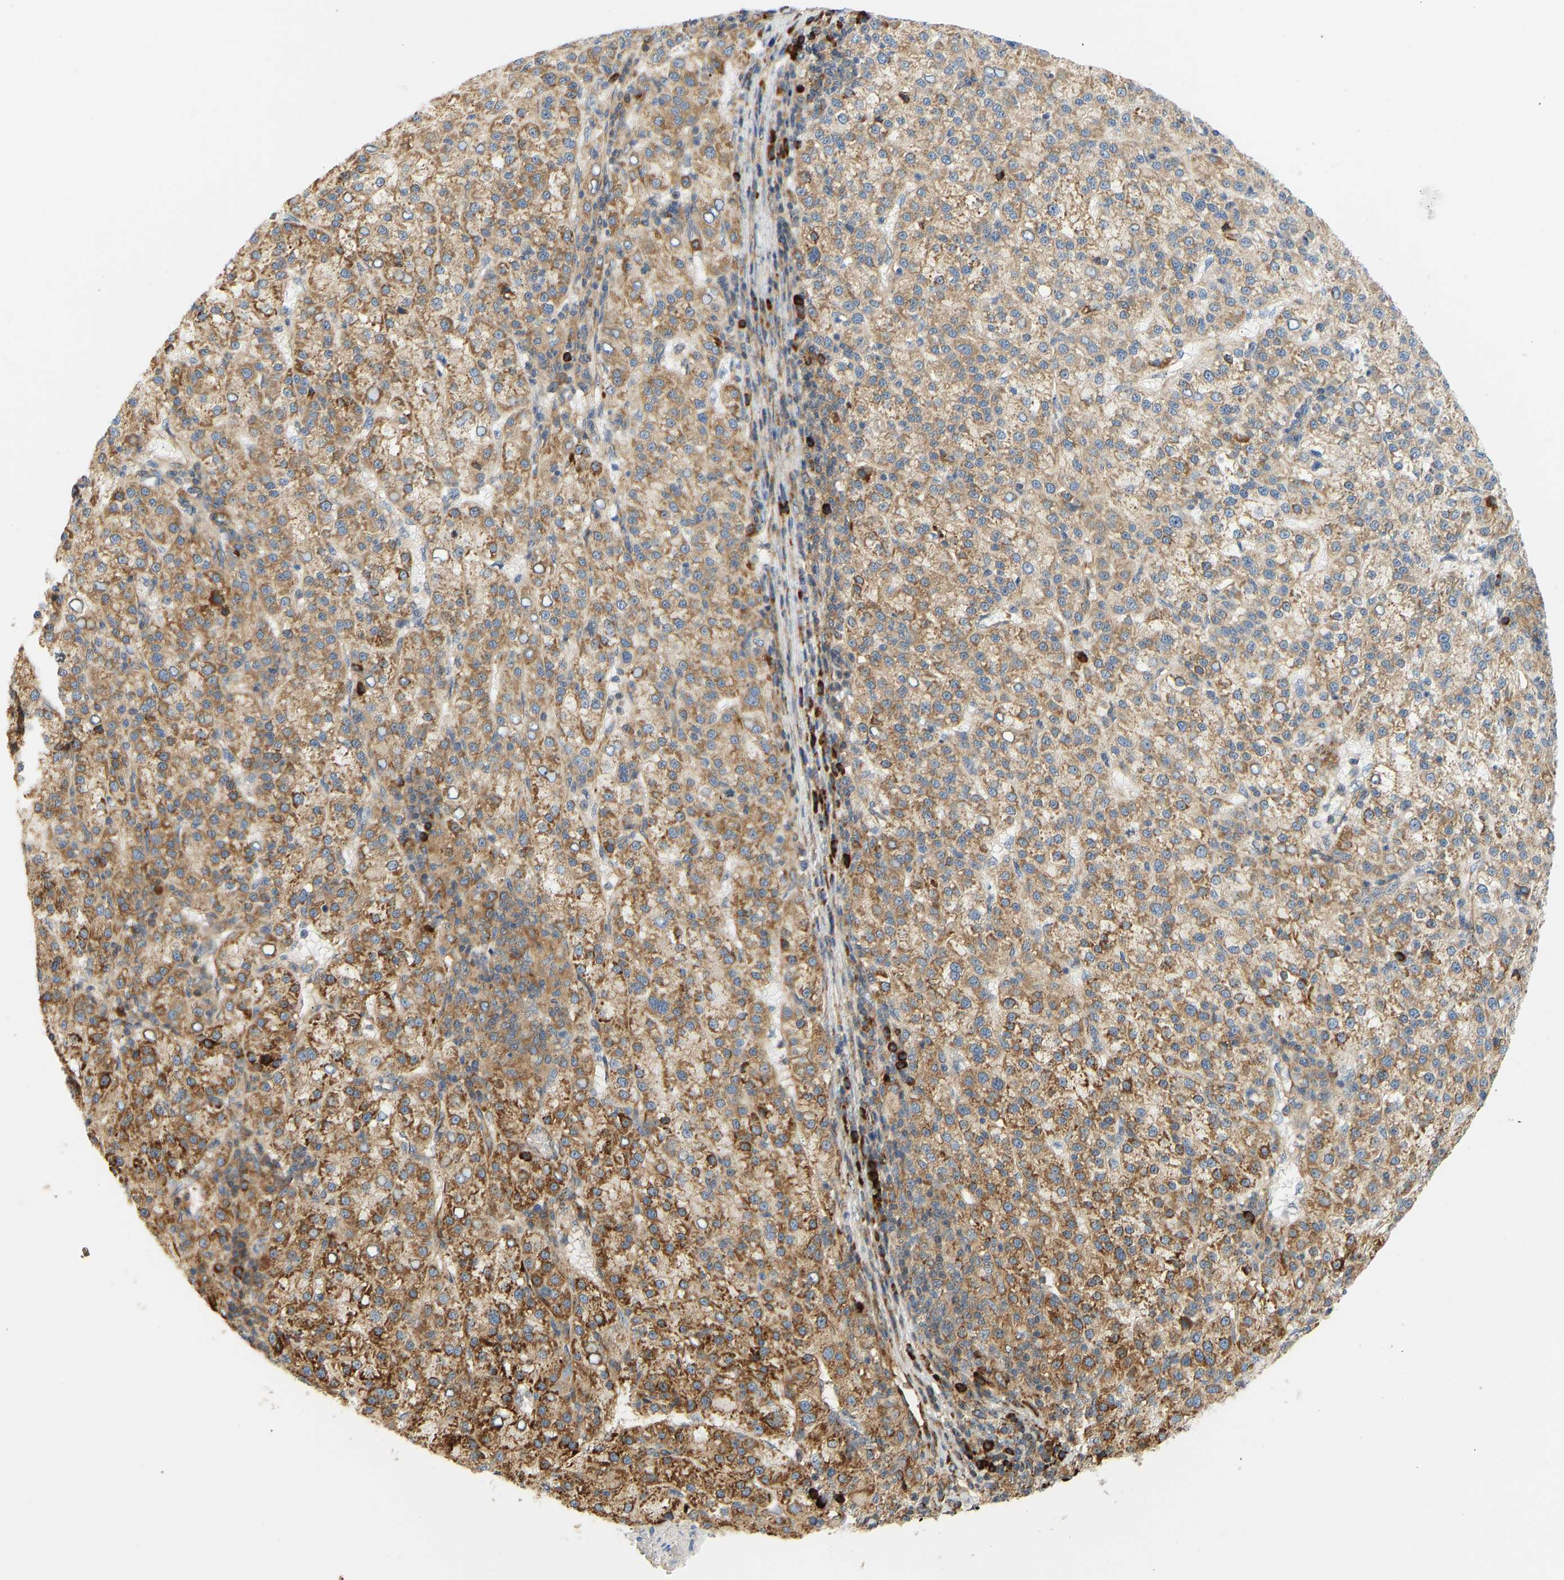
{"staining": {"intensity": "moderate", "quantity": ">75%", "location": "cytoplasmic/membranous"}, "tissue": "liver cancer", "cell_type": "Tumor cells", "image_type": "cancer", "snomed": [{"axis": "morphology", "description": "Carcinoma, Hepatocellular, NOS"}, {"axis": "topography", "description": "Liver"}], "caption": "Immunohistochemical staining of human liver cancer (hepatocellular carcinoma) exhibits moderate cytoplasmic/membranous protein positivity in about >75% of tumor cells.", "gene": "RPS14", "patient": {"sex": "female", "age": 58}}